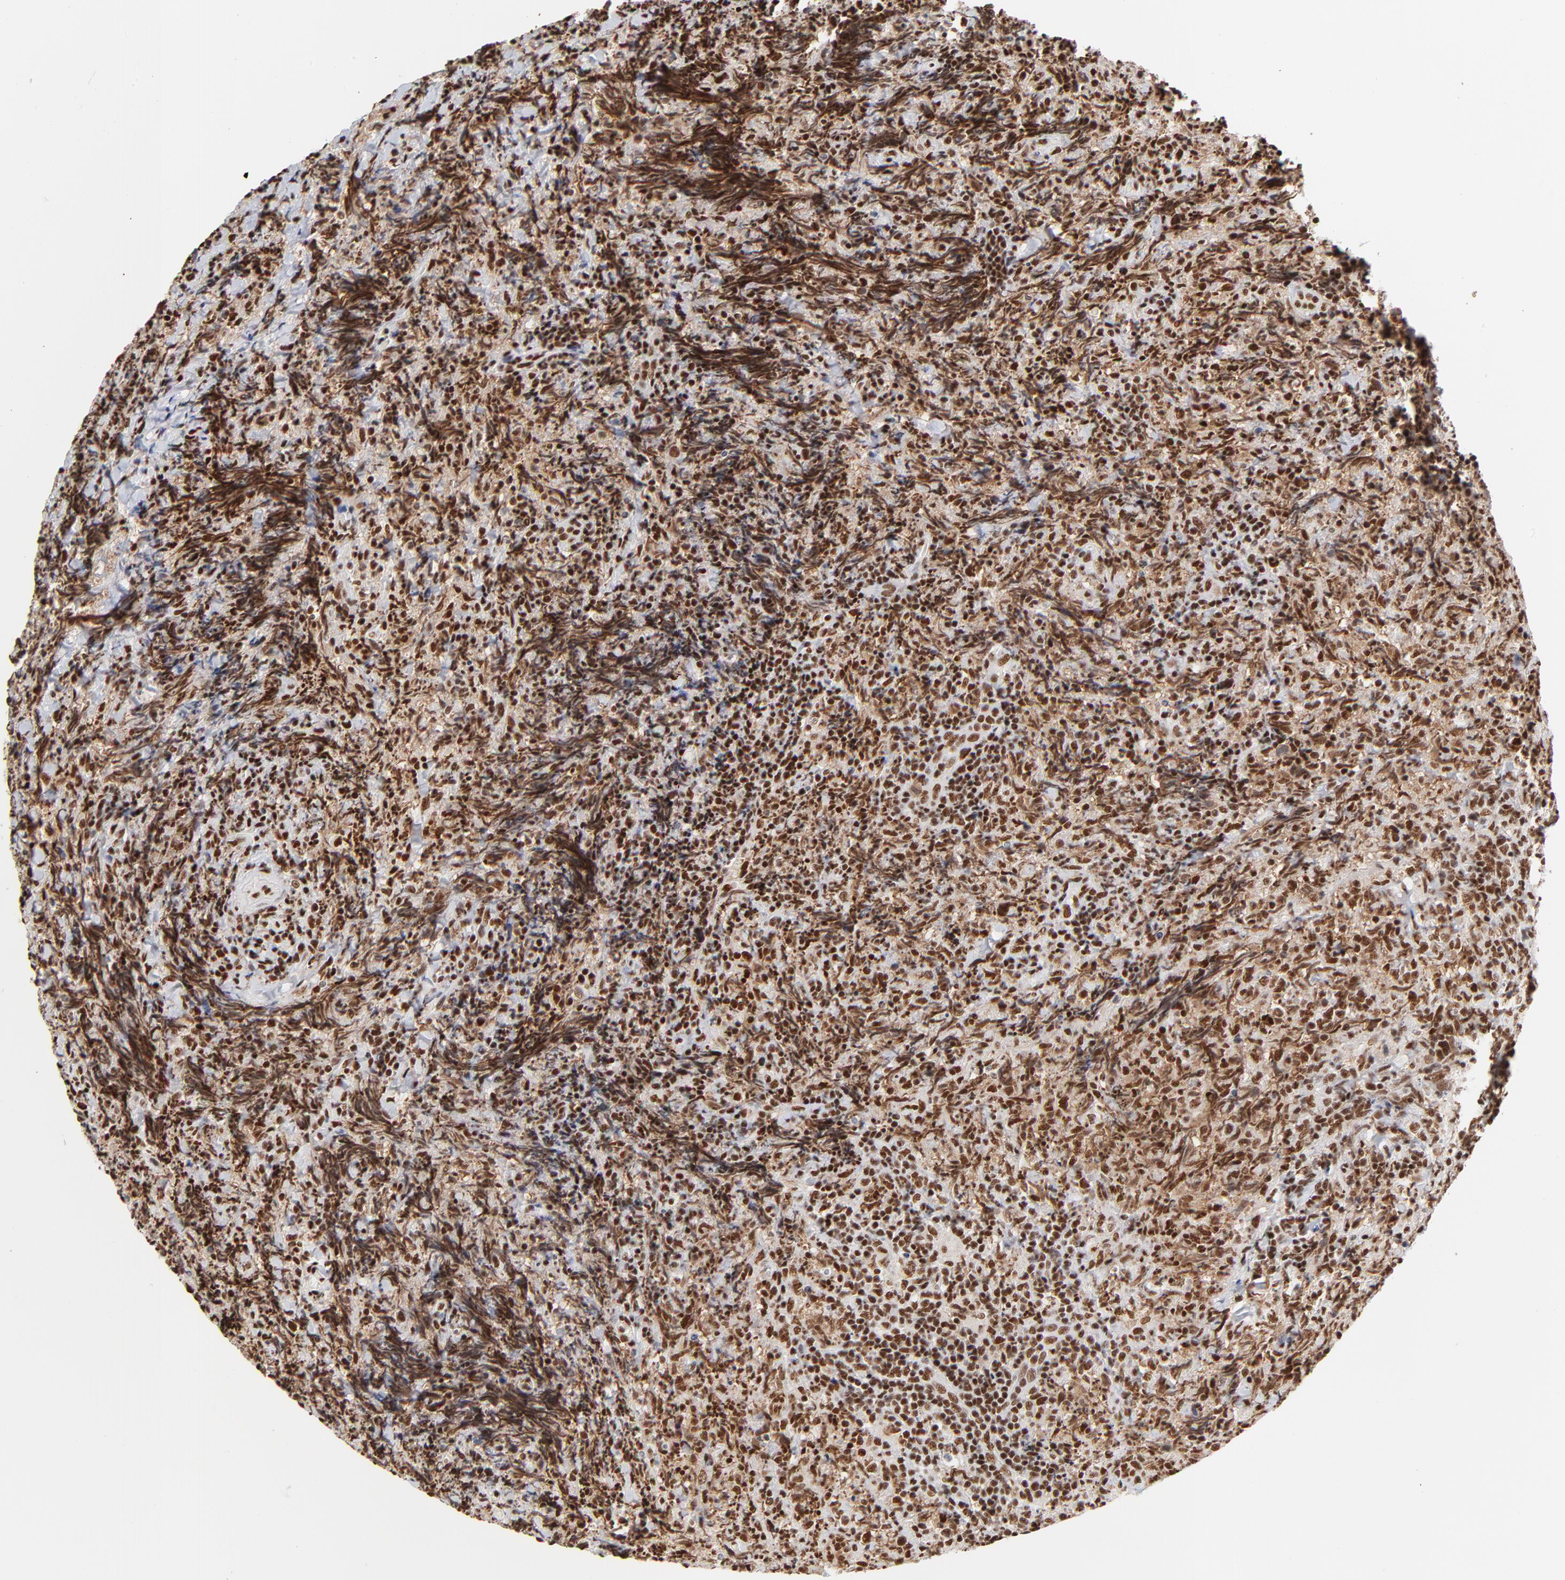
{"staining": {"intensity": "strong", "quantity": ">75%", "location": "nuclear"}, "tissue": "lymphoma", "cell_type": "Tumor cells", "image_type": "cancer", "snomed": [{"axis": "morphology", "description": "Malignant lymphoma, non-Hodgkin's type, High grade"}, {"axis": "topography", "description": "Tonsil"}], "caption": "About >75% of tumor cells in human lymphoma demonstrate strong nuclear protein staining as visualized by brown immunohistochemical staining.", "gene": "CREB1", "patient": {"sex": "female", "age": 36}}